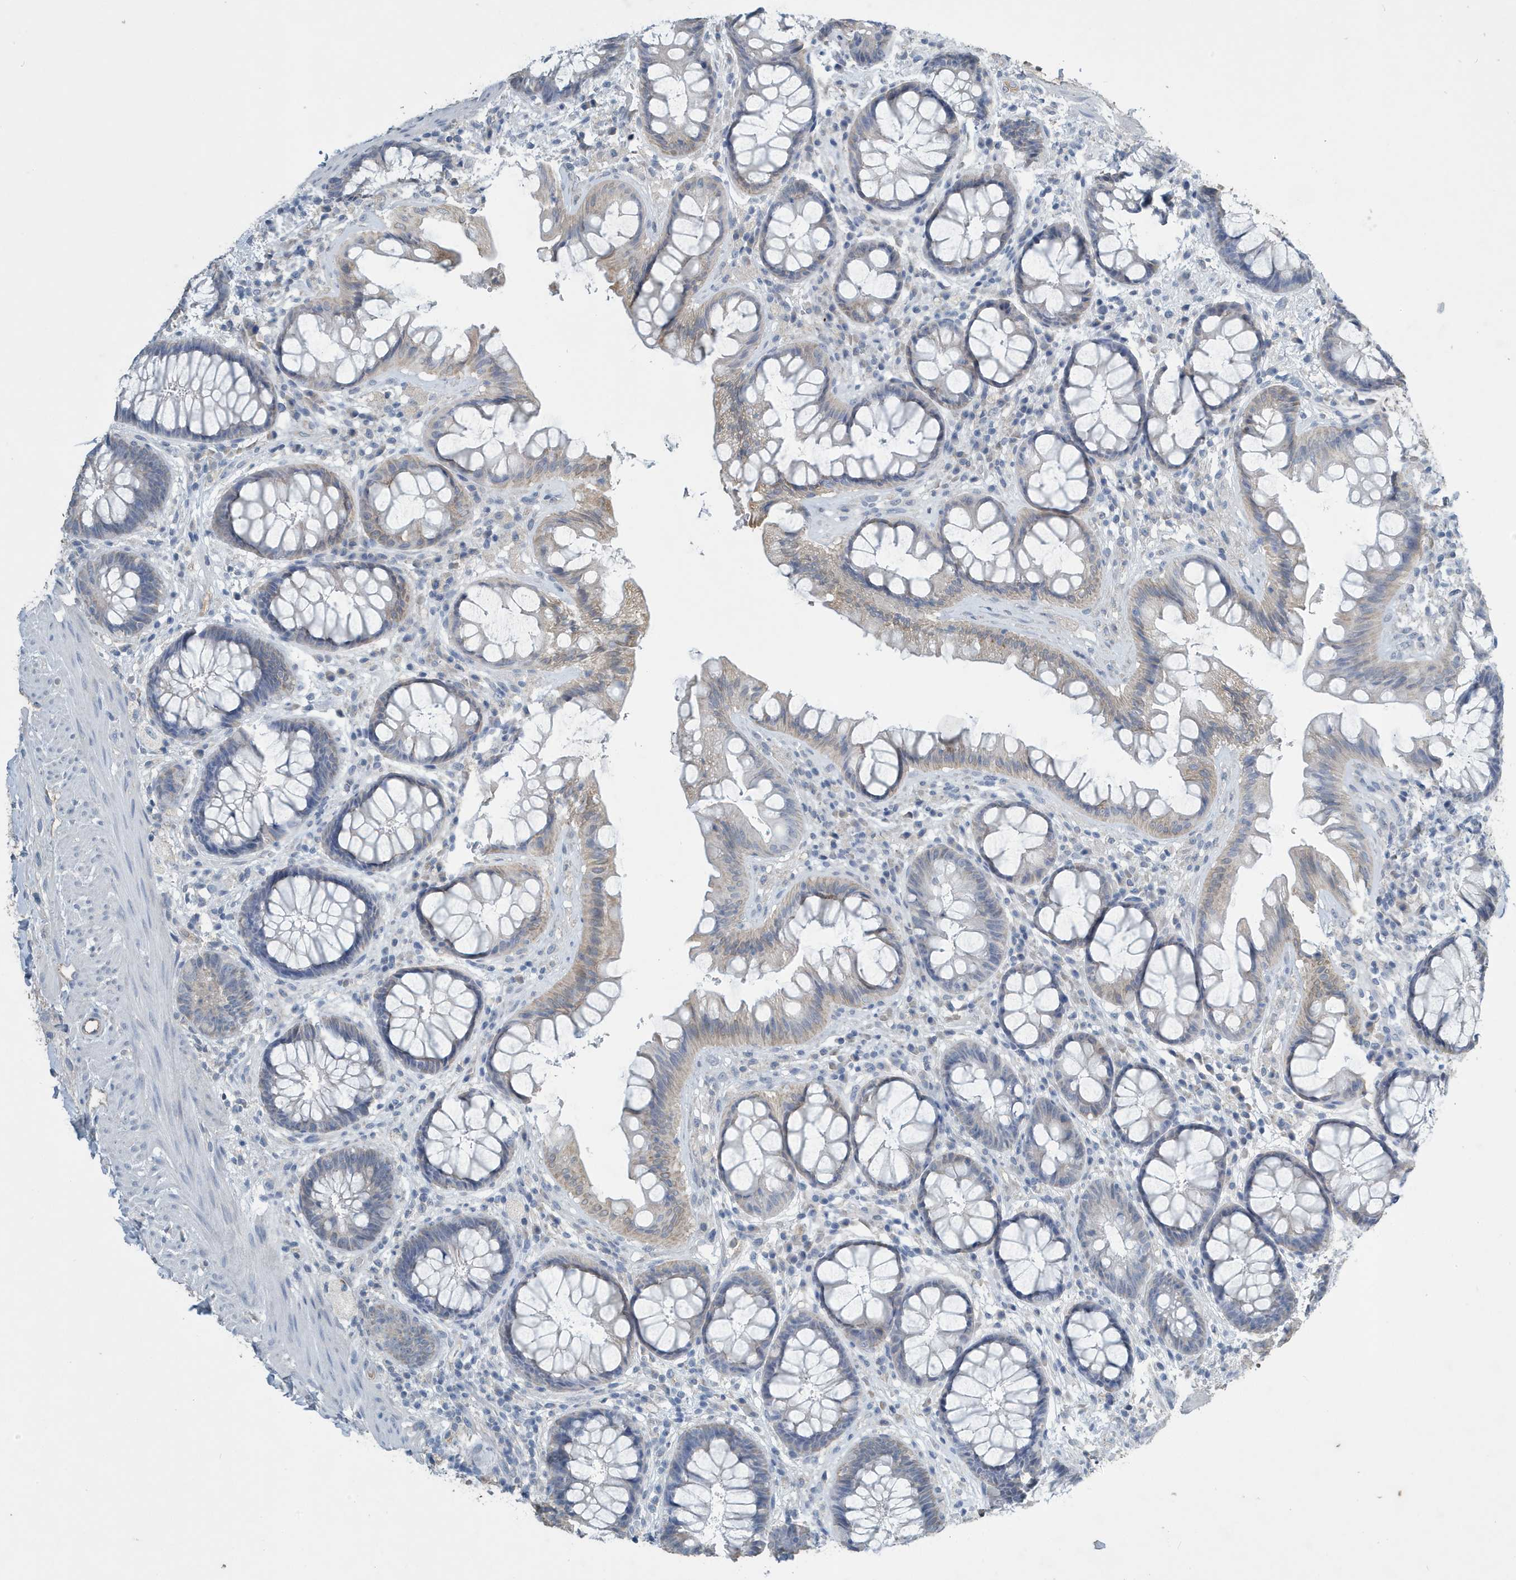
{"staining": {"intensity": "weak", "quantity": "<25%", "location": "cytoplasmic/membranous"}, "tissue": "rectum", "cell_type": "Glandular cells", "image_type": "normal", "snomed": [{"axis": "morphology", "description": "Normal tissue, NOS"}, {"axis": "topography", "description": "Rectum"}], "caption": "A high-resolution histopathology image shows immunohistochemistry staining of benign rectum, which displays no significant expression in glandular cells.", "gene": "UGT2B4", "patient": {"sex": "female", "age": 46}}